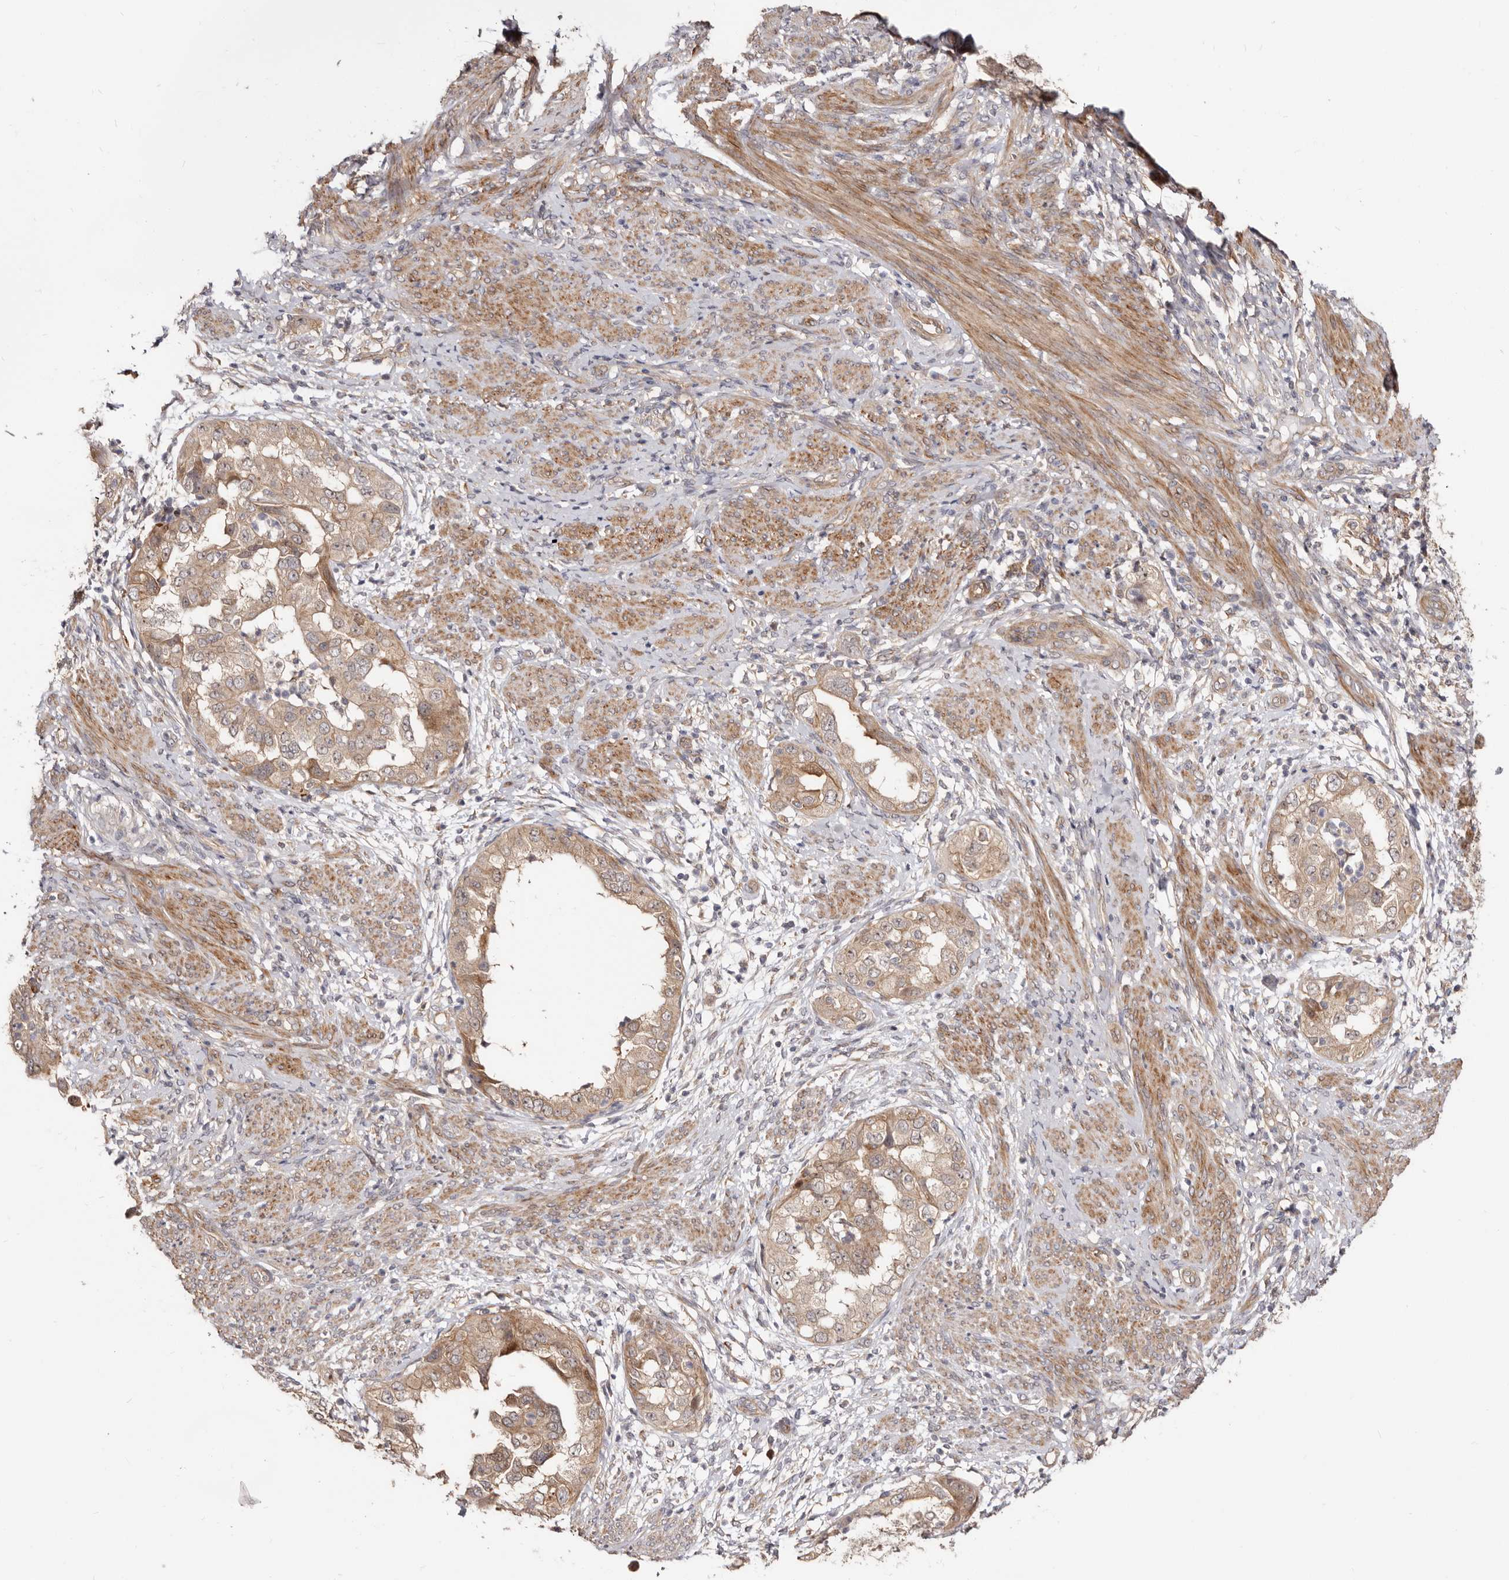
{"staining": {"intensity": "weak", "quantity": ">75%", "location": "cytoplasmic/membranous,nuclear"}, "tissue": "endometrial cancer", "cell_type": "Tumor cells", "image_type": "cancer", "snomed": [{"axis": "morphology", "description": "Adenocarcinoma, NOS"}, {"axis": "topography", "description": "Endometrium"}], "caption": "An immunohistochemistry (IHC) histopathology image of tumor tissue is shown. Protein staining in brown shows weak cytoplasmic/membranous and nuclear positivity in adenocarcinoma (endometrial) within tumor cells.", "gene": "GPATCH4", "patient": {"sex": "female", "age": 85}}